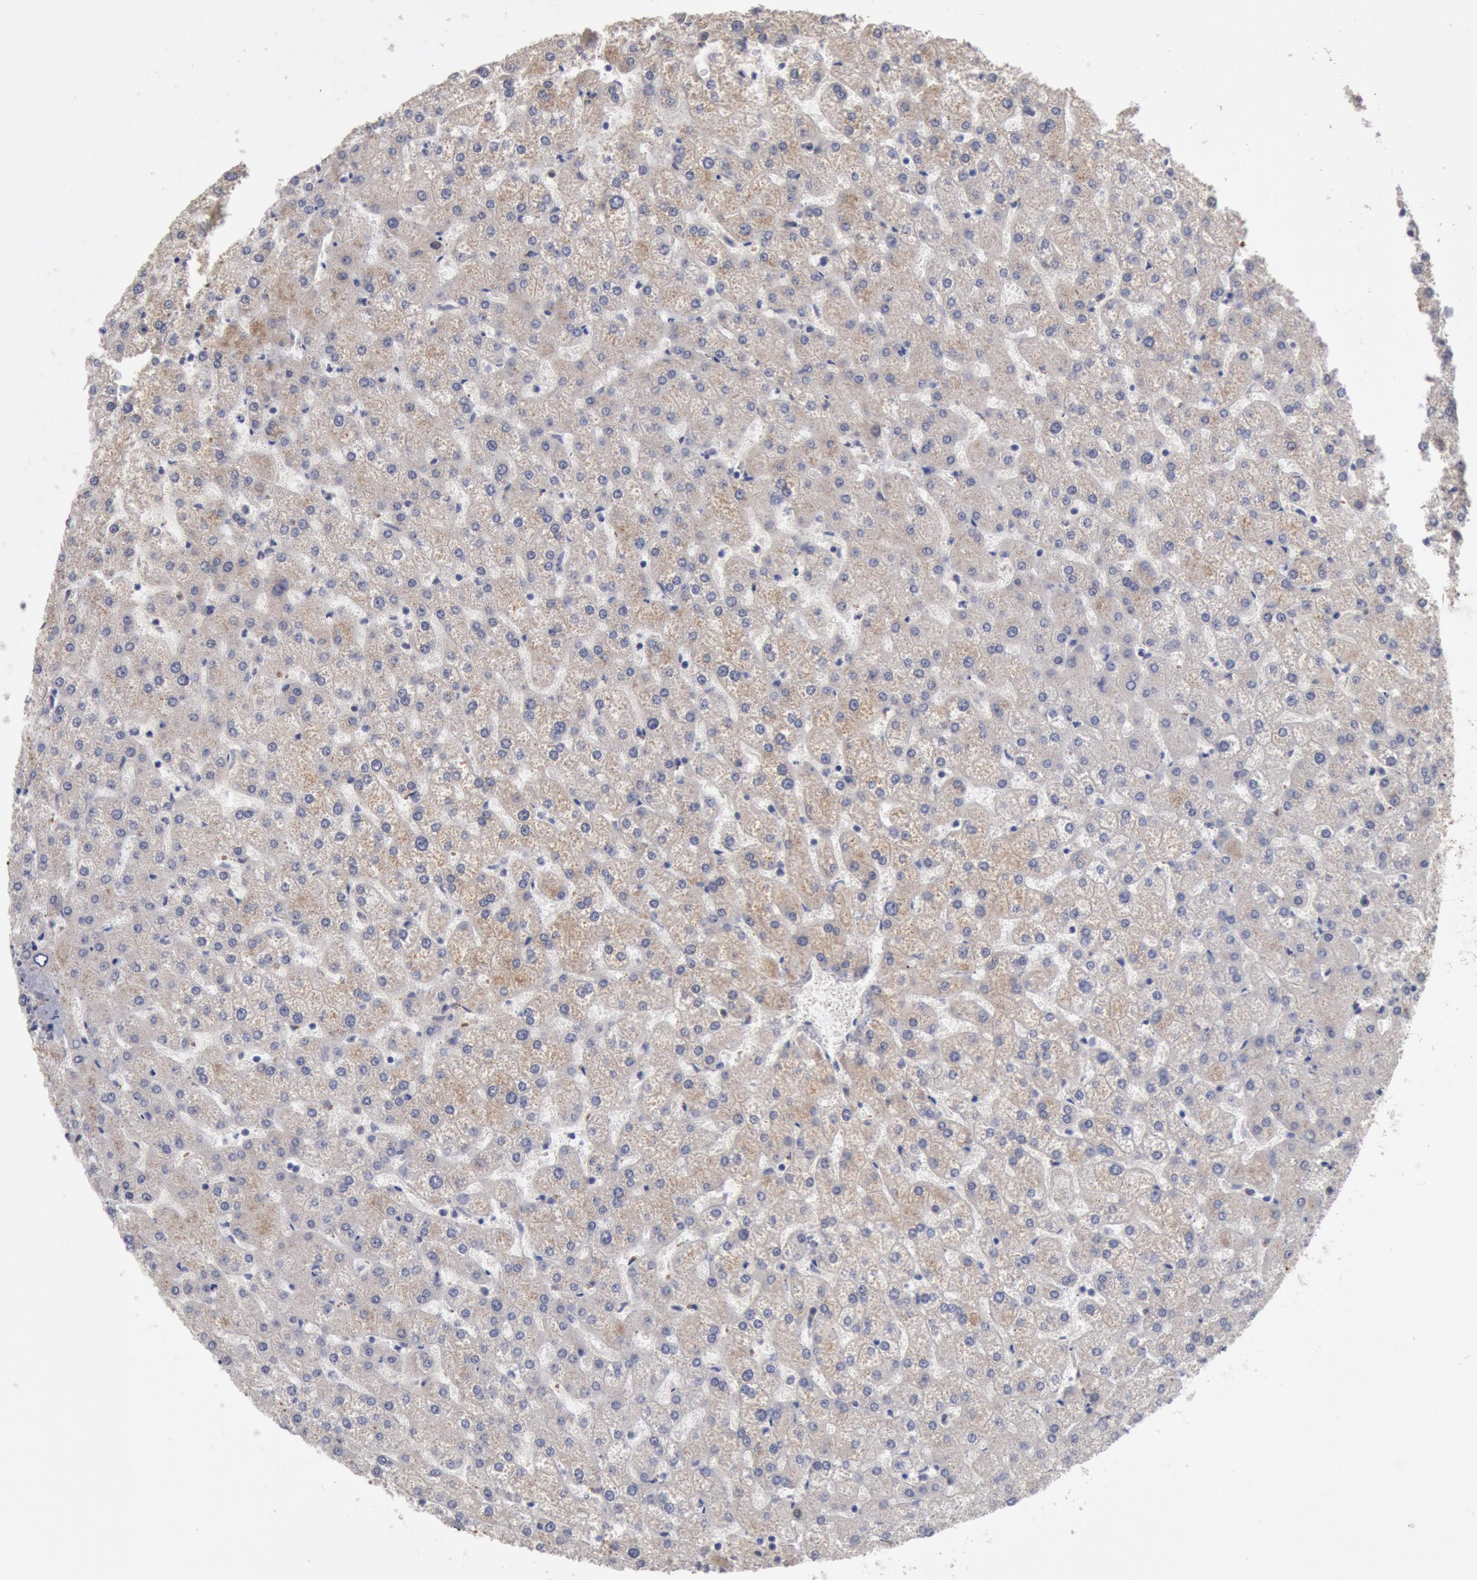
{"staining": {"intensity": "negative", "quantity": "none", "location": "none"}, "tissue": "liver", "cell_type": "Cholangiocytes", "image_type": "normal", "snomed": [{"axis": "morphology", "description": "Normal tissue, NOS"}, {"axis": "topography", "description": "Liver"}], "caption": "Photomicrograph shows no significant protein staining in cholangiocytes of normal liver. Nuclei are stained in blue.", "gene": "DNAJA1", "patient": {"sex": "female", "age": 32}}